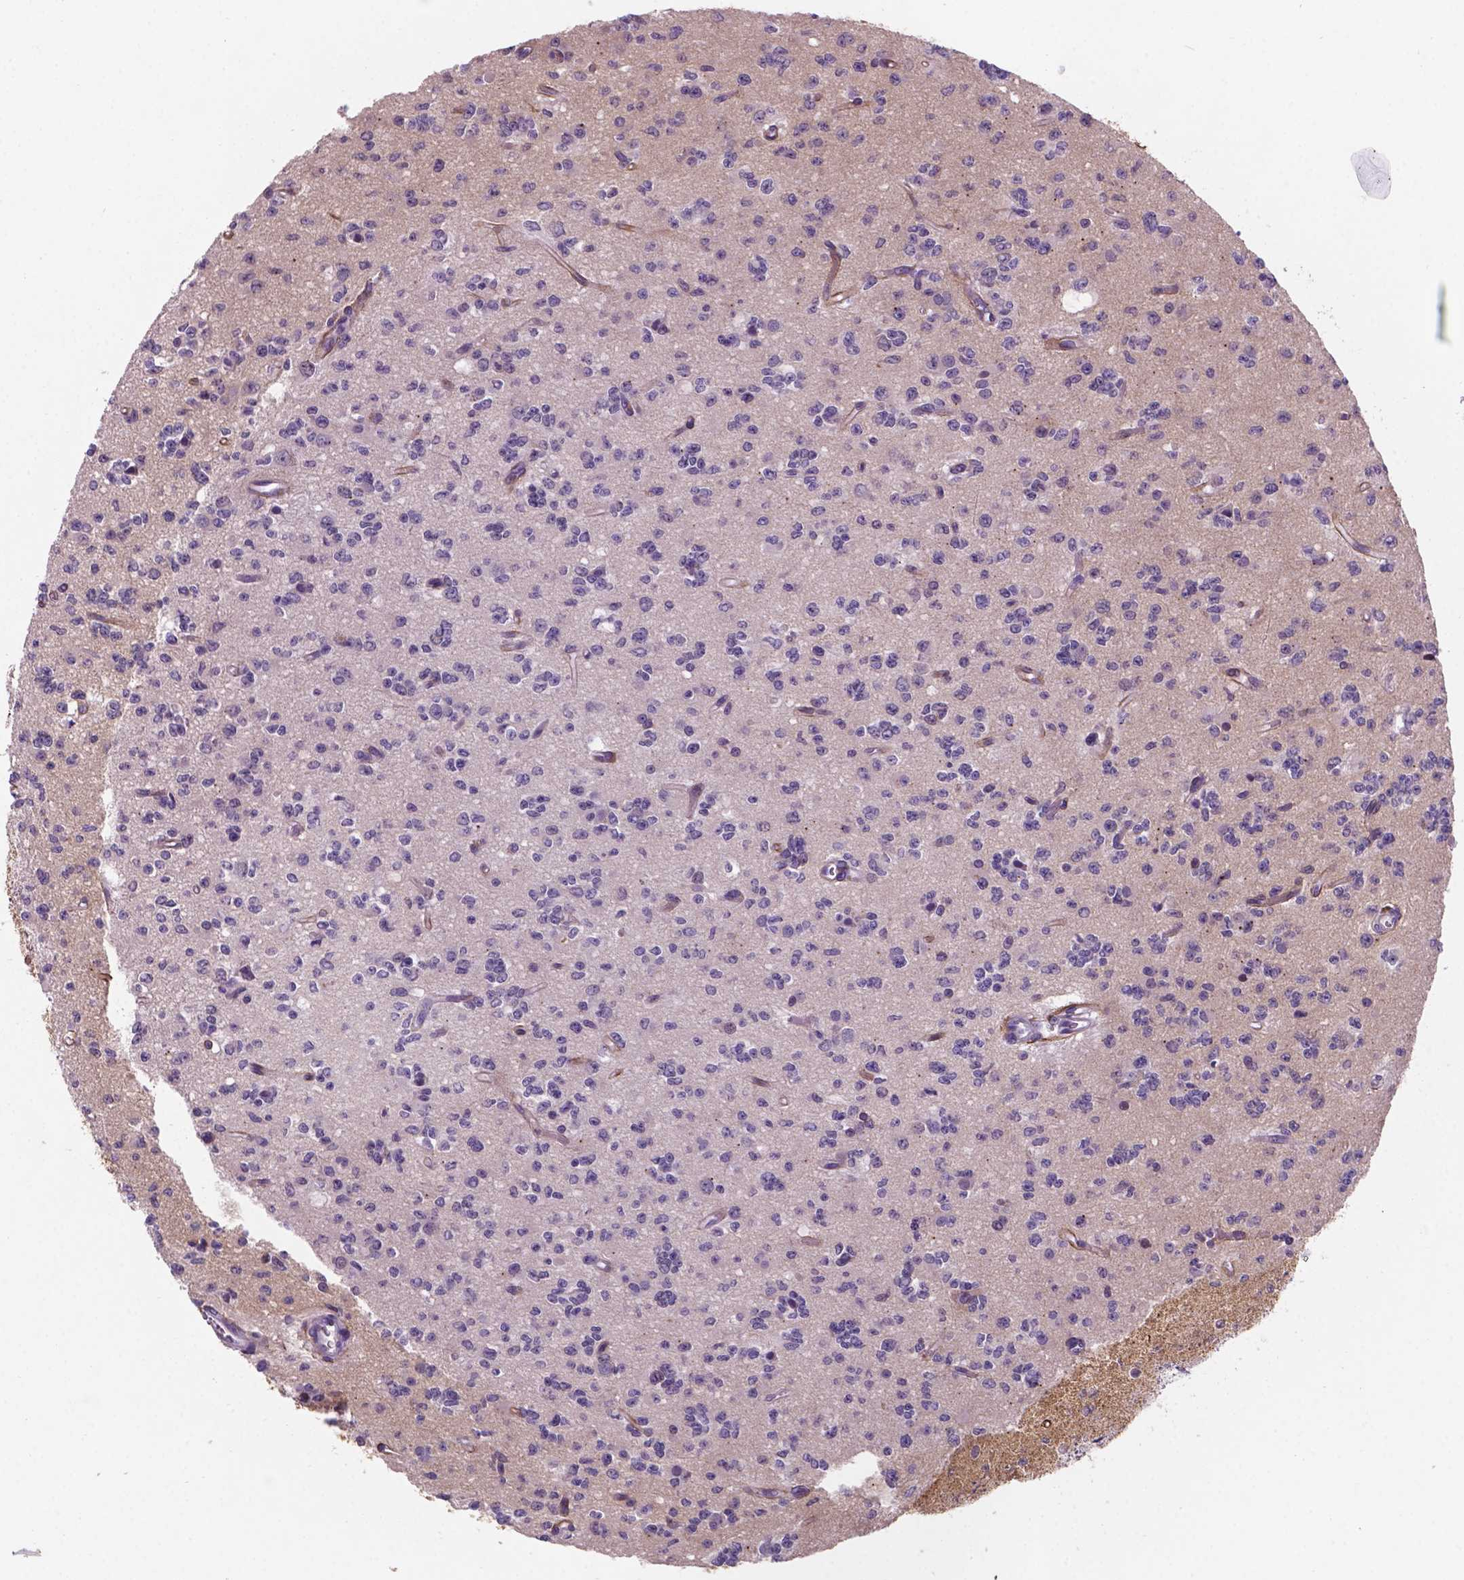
{"staining": {"intensity": "negative", "quantity": "none", "location": "none"}, "tissue": "glioma", "cell_type": "Tumor cells", "image_type": "cancer", "snomed": [{"axis": "morphology", "description": "Glioma, malignant, Low grade"}, {"axis": "topography", "description": "Brain"}], "caption": "A high-resolution image shows immunohistochemistry staining of glioma, which displays no significant staining in tumor cells.", "gene": "GXYLT2", "patient": {"sex": "female", "age": 45}}